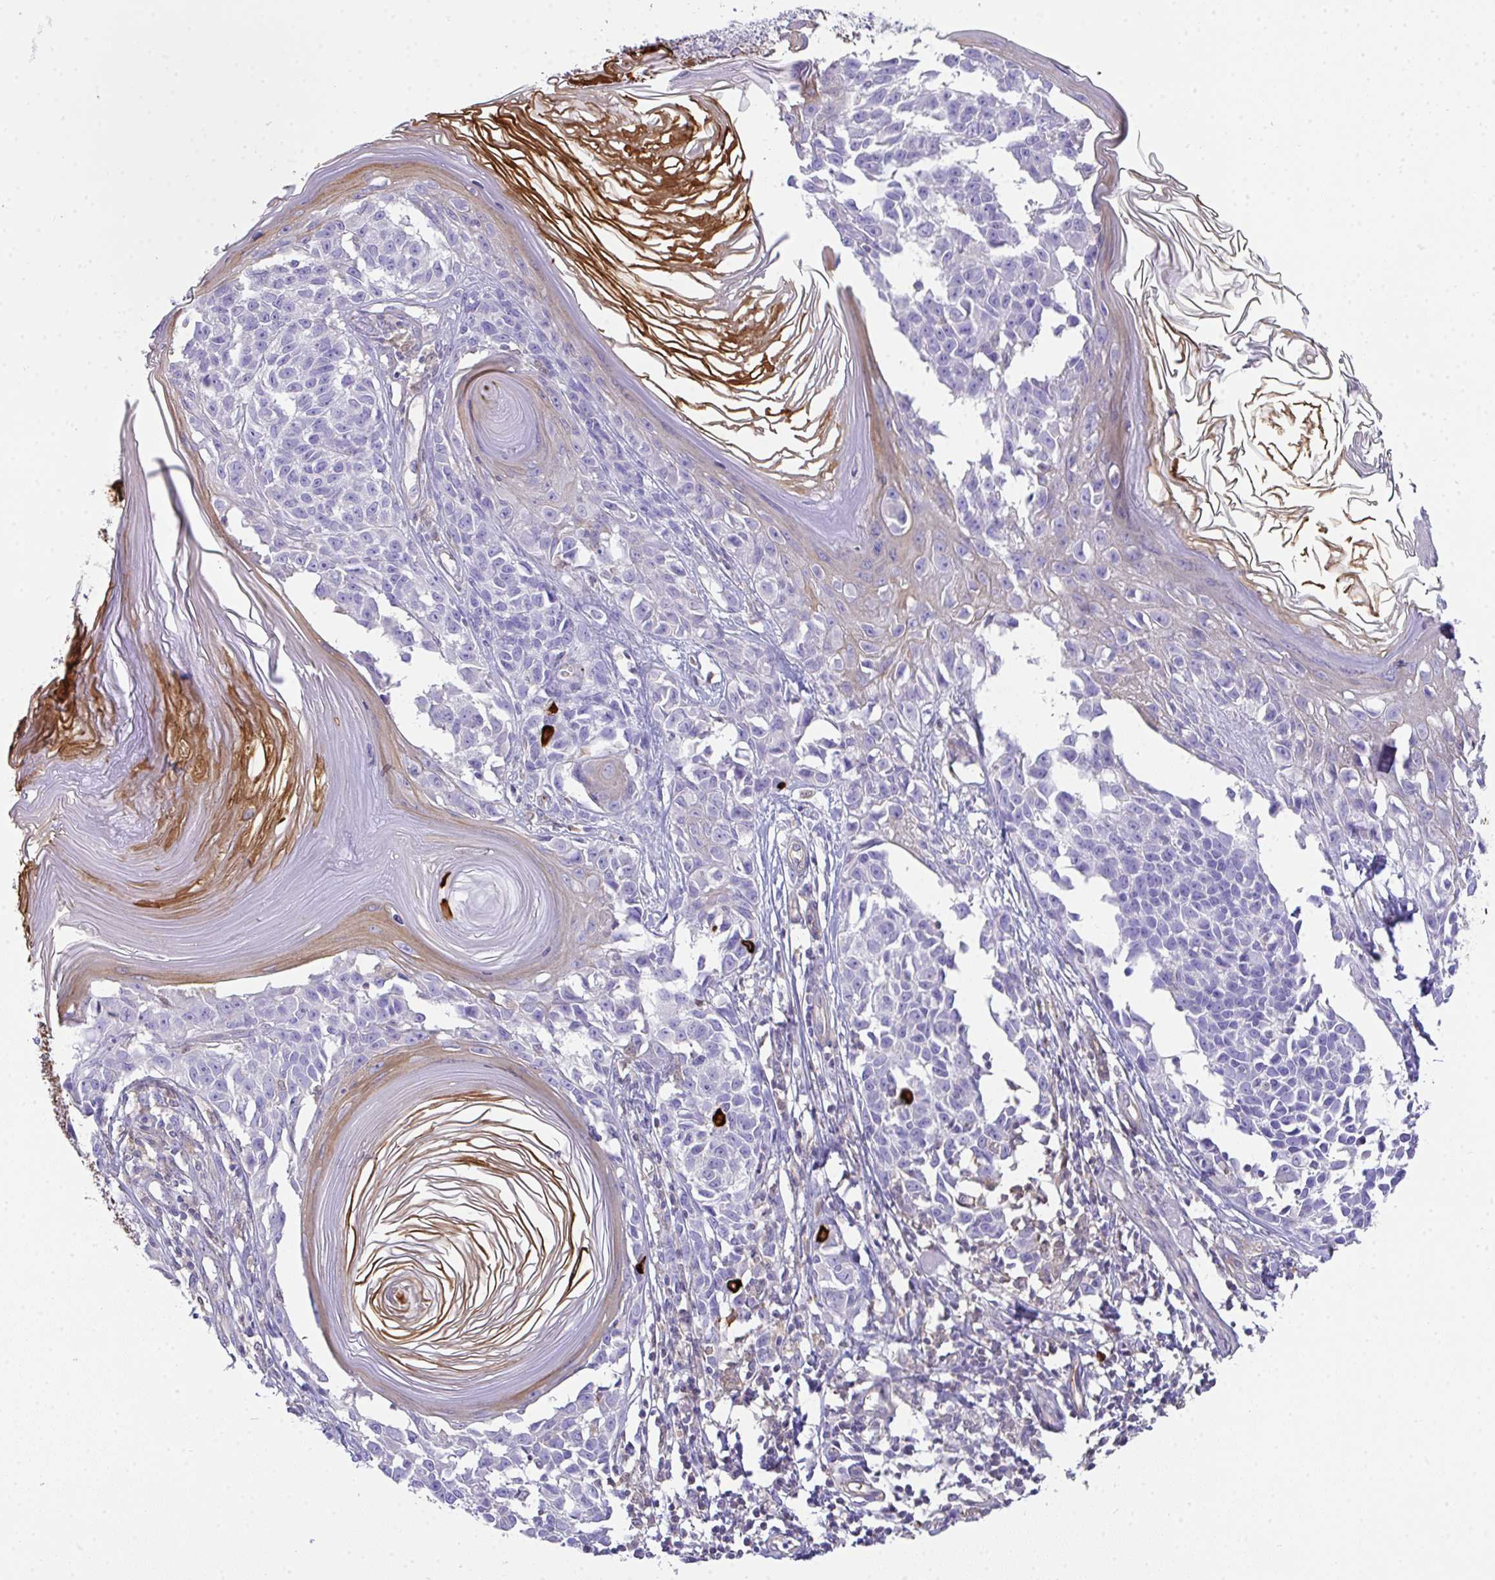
{"staining": {"intensity": "negative", "quantity": "none", "location": "none"}, "tissue": "melanoma", "cell_type": "Tumor cells", "image_type": "cancer", "snomed": [{"axis": "morphology", "description": "Malignant melanoma, NOS"}, {"axis": "topography", "description": "Skin"}], "caption": "Immunohistochemistry of malignant melanoma shows no expression in tumor cells.", "gene": "TNFAIP8", "patient": {"sex": "male", "age": 73}}